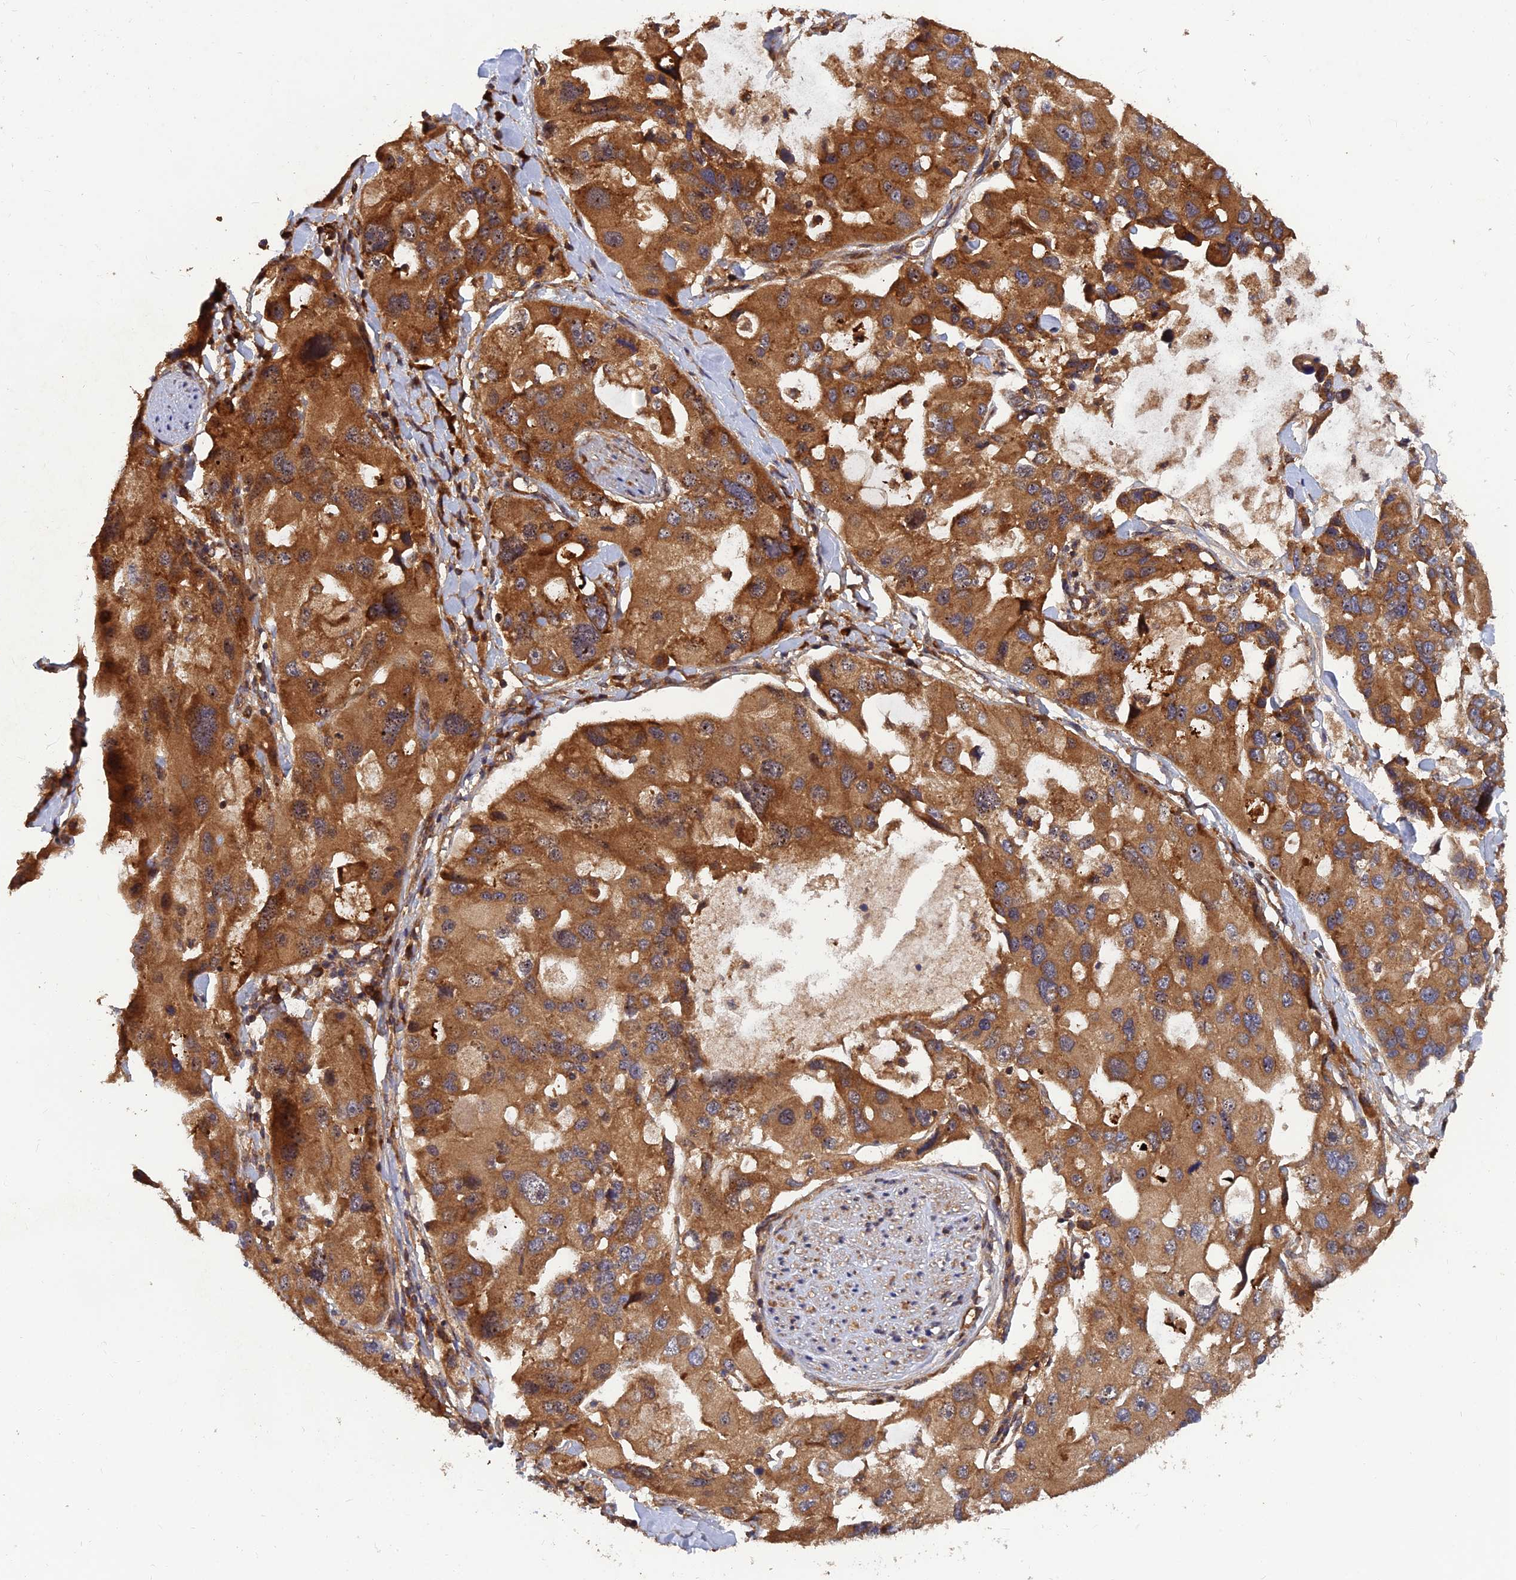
{"staining": {"intensity": "moderate", "quantity": ">75%", "location": "cytoplasmic/membranous"}, "tissue": "lung cancer", "cell_type": "Tumor cells", "image_type": "cancer", "snomed": [{"axis": "morphology", "description": "Adenocarcinoma, NOS"}, {"axis": "topography", "description": "Lung"}], "caption": "IHC (DAB (3,3'-diaminobenzidine)) staining of lung adenocarcinoma displays moderate cytoplasmic/membranous protein expression in approximately >75% of tumor cells.", "gene": "RELCH", "patient": {"sex": "female", "age": 54}}